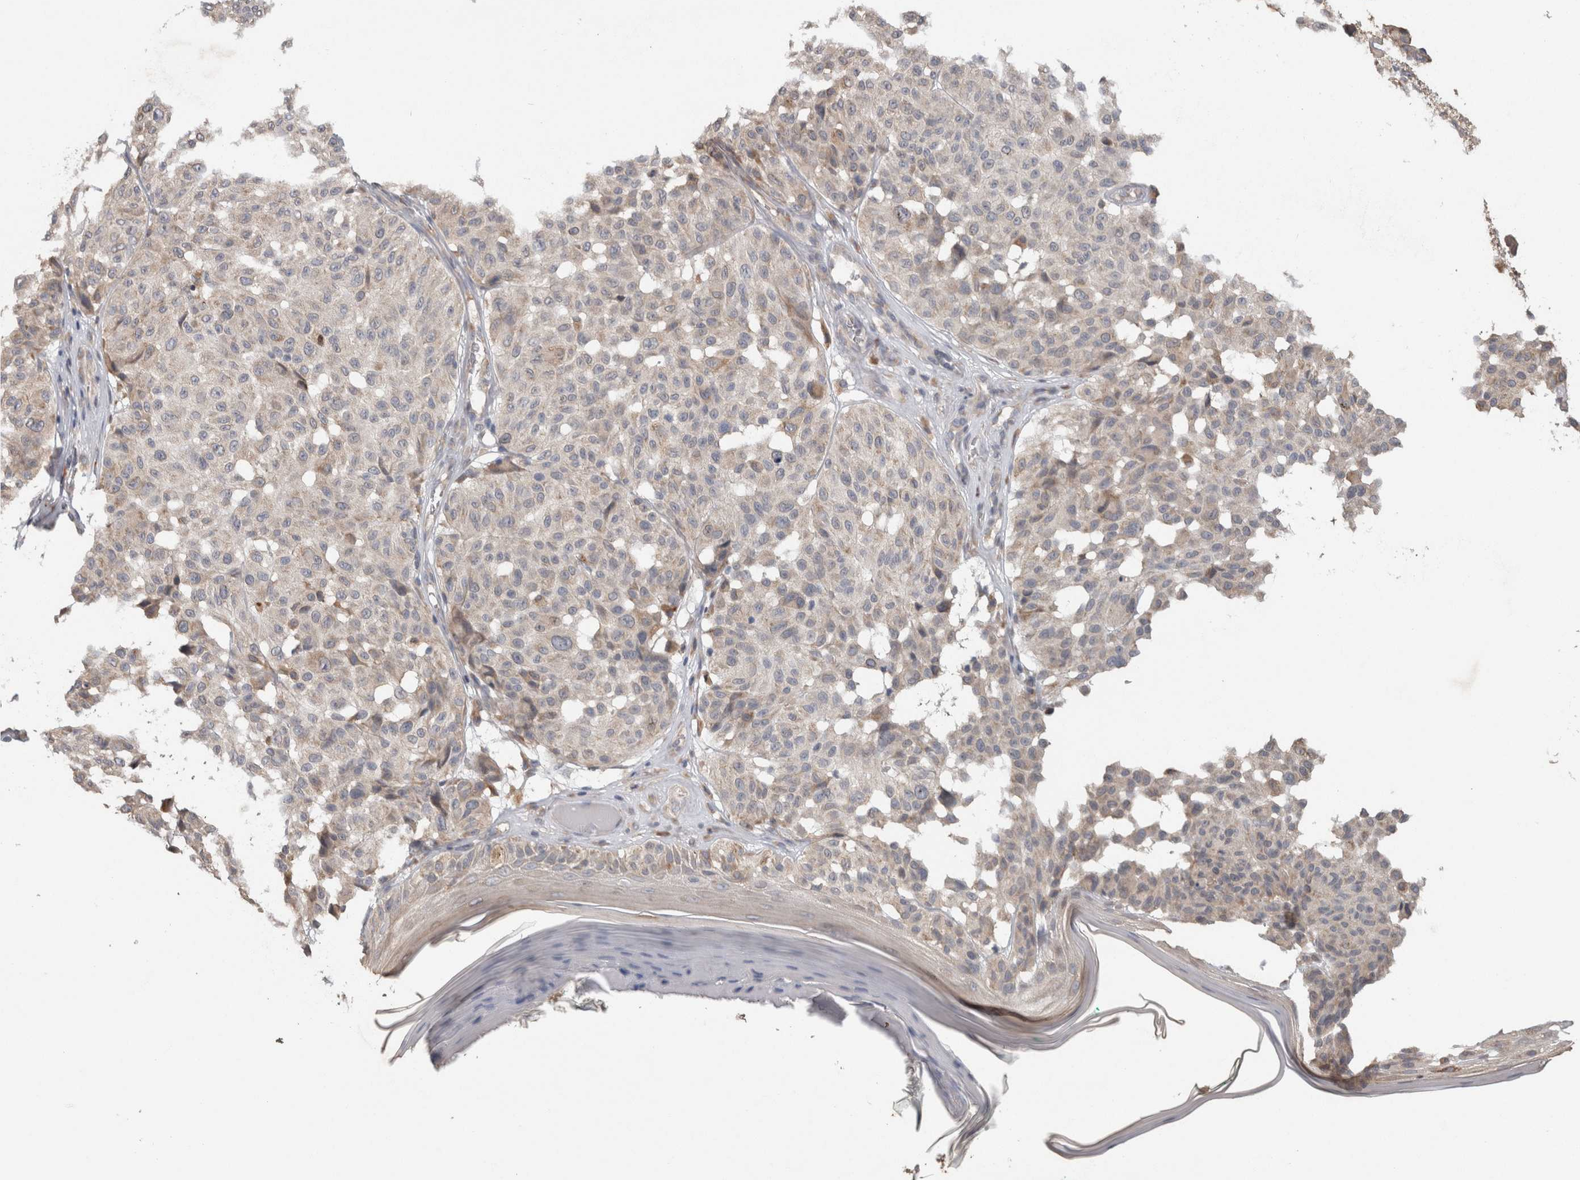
{"staining": {"intensity": "weak", "quantity": "25%-75%", "location": "cytoplasmic/membranous"}, "tissue": "melanoma", "cell_type": "Tumor cells", "image_type": "cancer", "snomed": [{"axis": "morphology", "description": "Malignant melanoma, NOS"}, {"axis": "topography", "description": "Skin"}], "caption": "A low amount of weak cytoplasmic/membranous staining is identified in approximately 25%-75% of tumor cells in malignant melanoma tissue. The protein is shown in brown color, while the nuclei are stained blue.", "gene": "ADGRL3", "patient": {"sex": "female", "age": 46}}